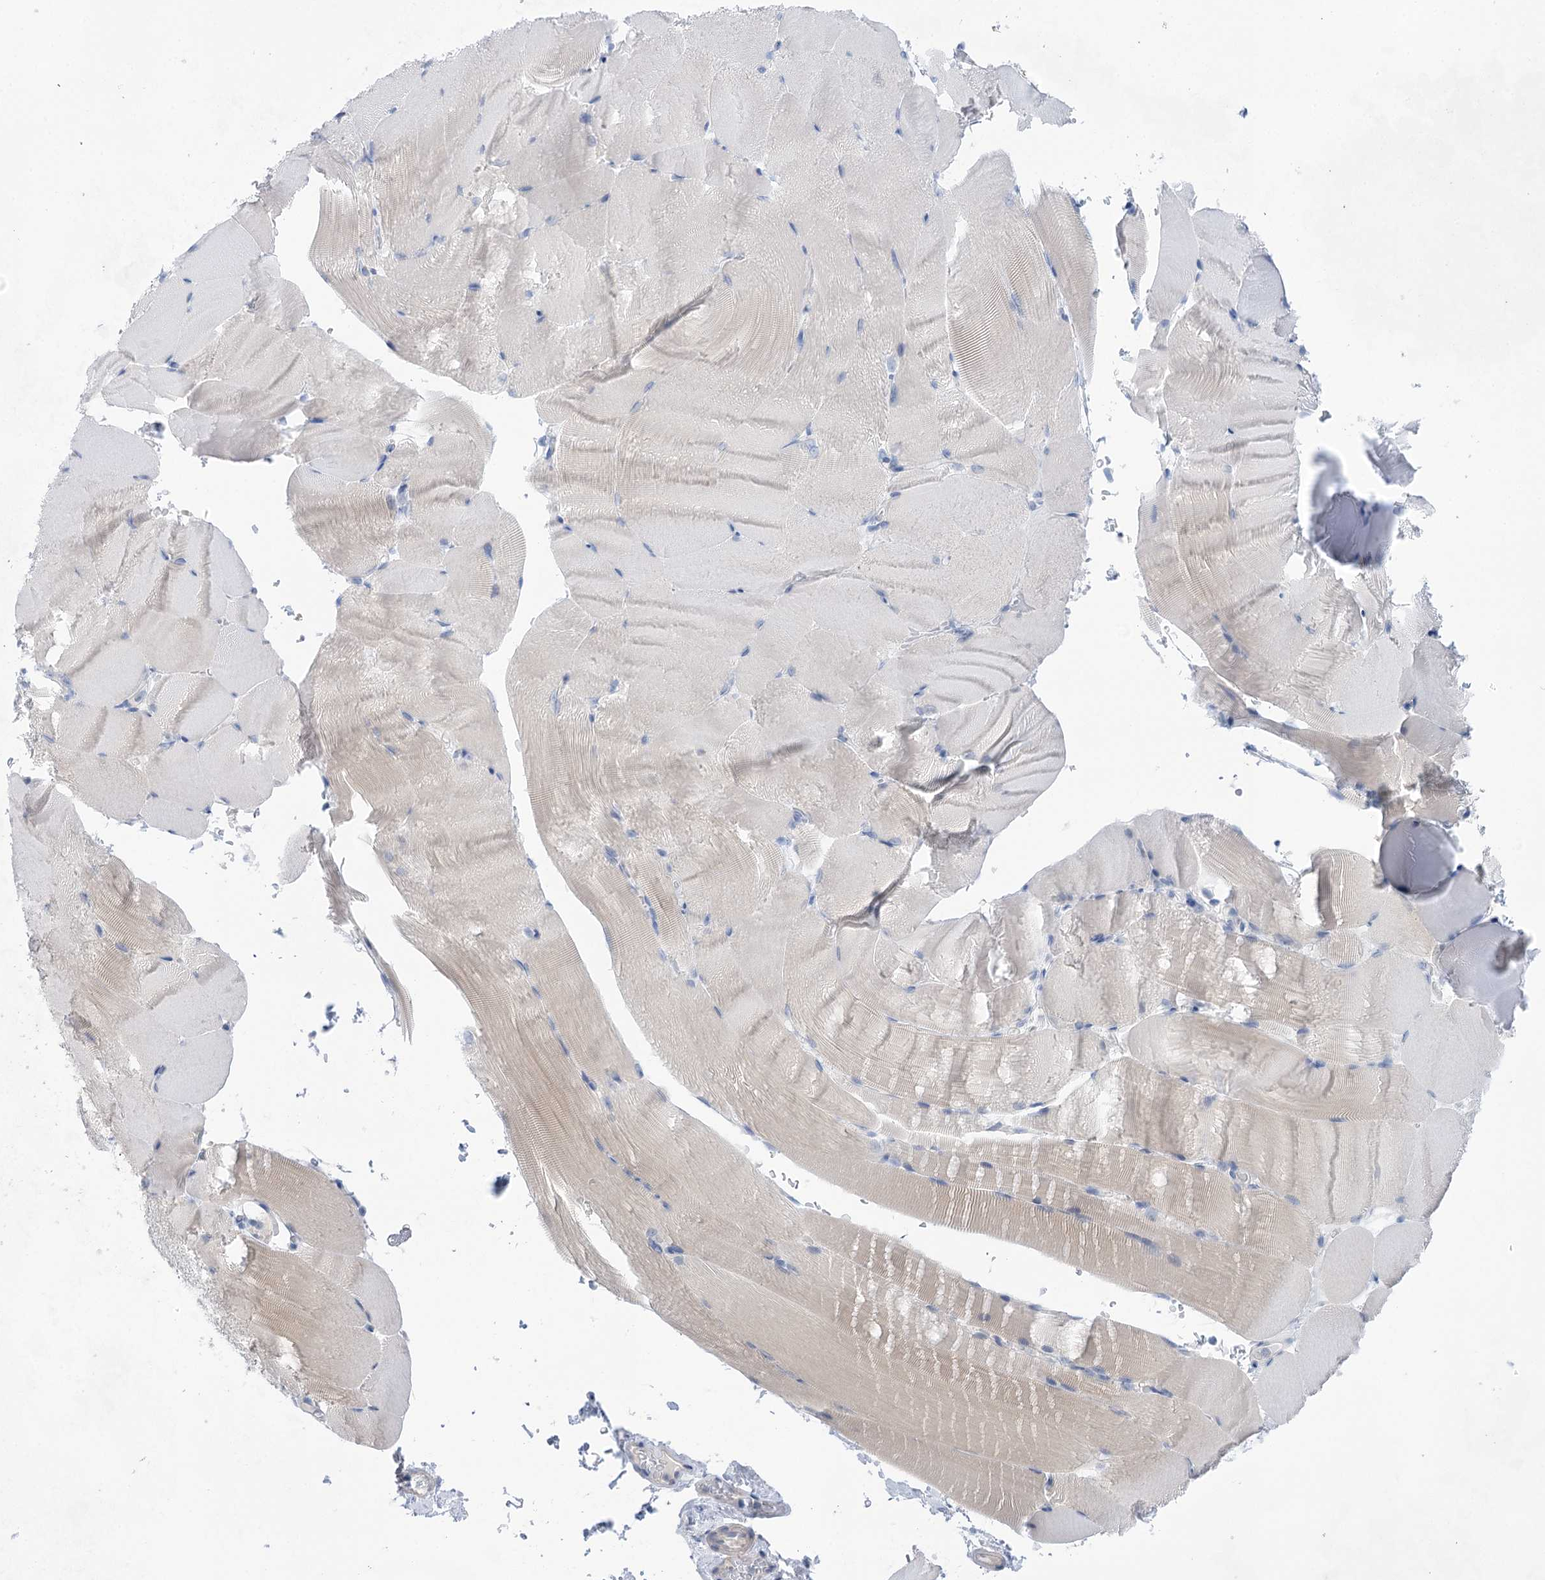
{"staining": {"intensity": "weak", "quantity": "<25%", "location": "cytoplasmic/membranous"}, "tissue": "skeletal muscle", "cell_type": "Myocytes", "image_type": "normal", "snomed": [{"axis": "morphology", "description": "Normal tissue, NOS"}, {"axis": "topography", "description": "Skeletal muscle"}, {"axis": "topography", "description": "Parathyroid gland"}], "caption": "Protein analysis of normal skeletal muscle shows no significant positivity in myocytes. (DAB immunohistochemistry visualized using brightfield microscopy, high magnification).", "gene": "LALBA", "patient": {"sex": "female", "age": 37}}